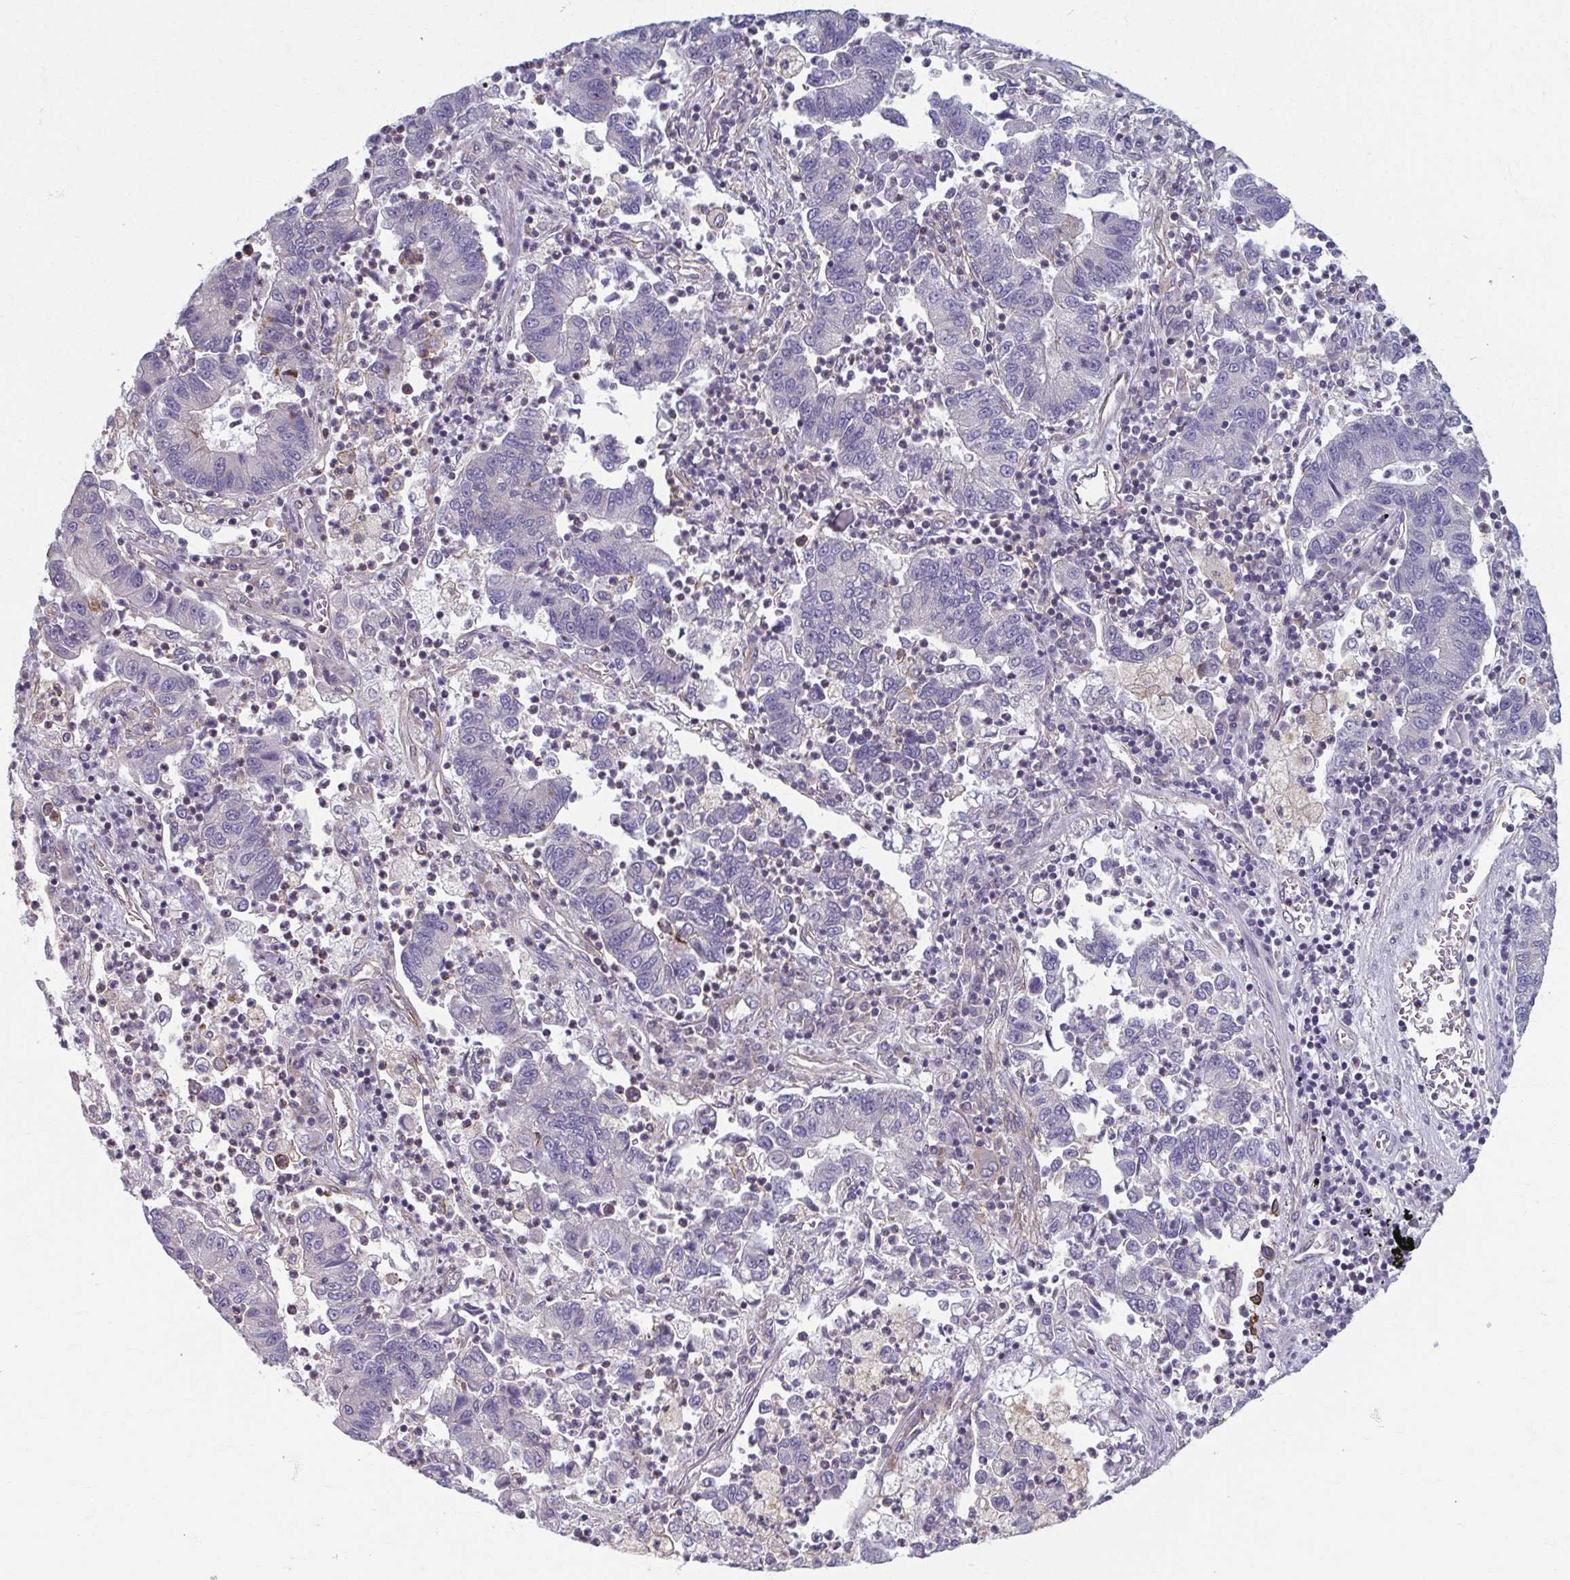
{"staining": {"intensity": "negative", "quantity": "none", "location": "none"}, "tissue": "lung cancer", "cell_type": "Tumor cells", "image_type": "cancer", "snomed": [{"axis": "morphology", "description": "Adenocarcinoma, NOS"}, {"axis": "topography", "description": "Lung"}], "caption": "This micrograph is of lung cancer stained with IHC to label a protein in brown with the nuclei are counter-stained blue. There is no expression in tumor cells.", "gene": "EID2B", "patient": {"sex": "female", "age": 57}}